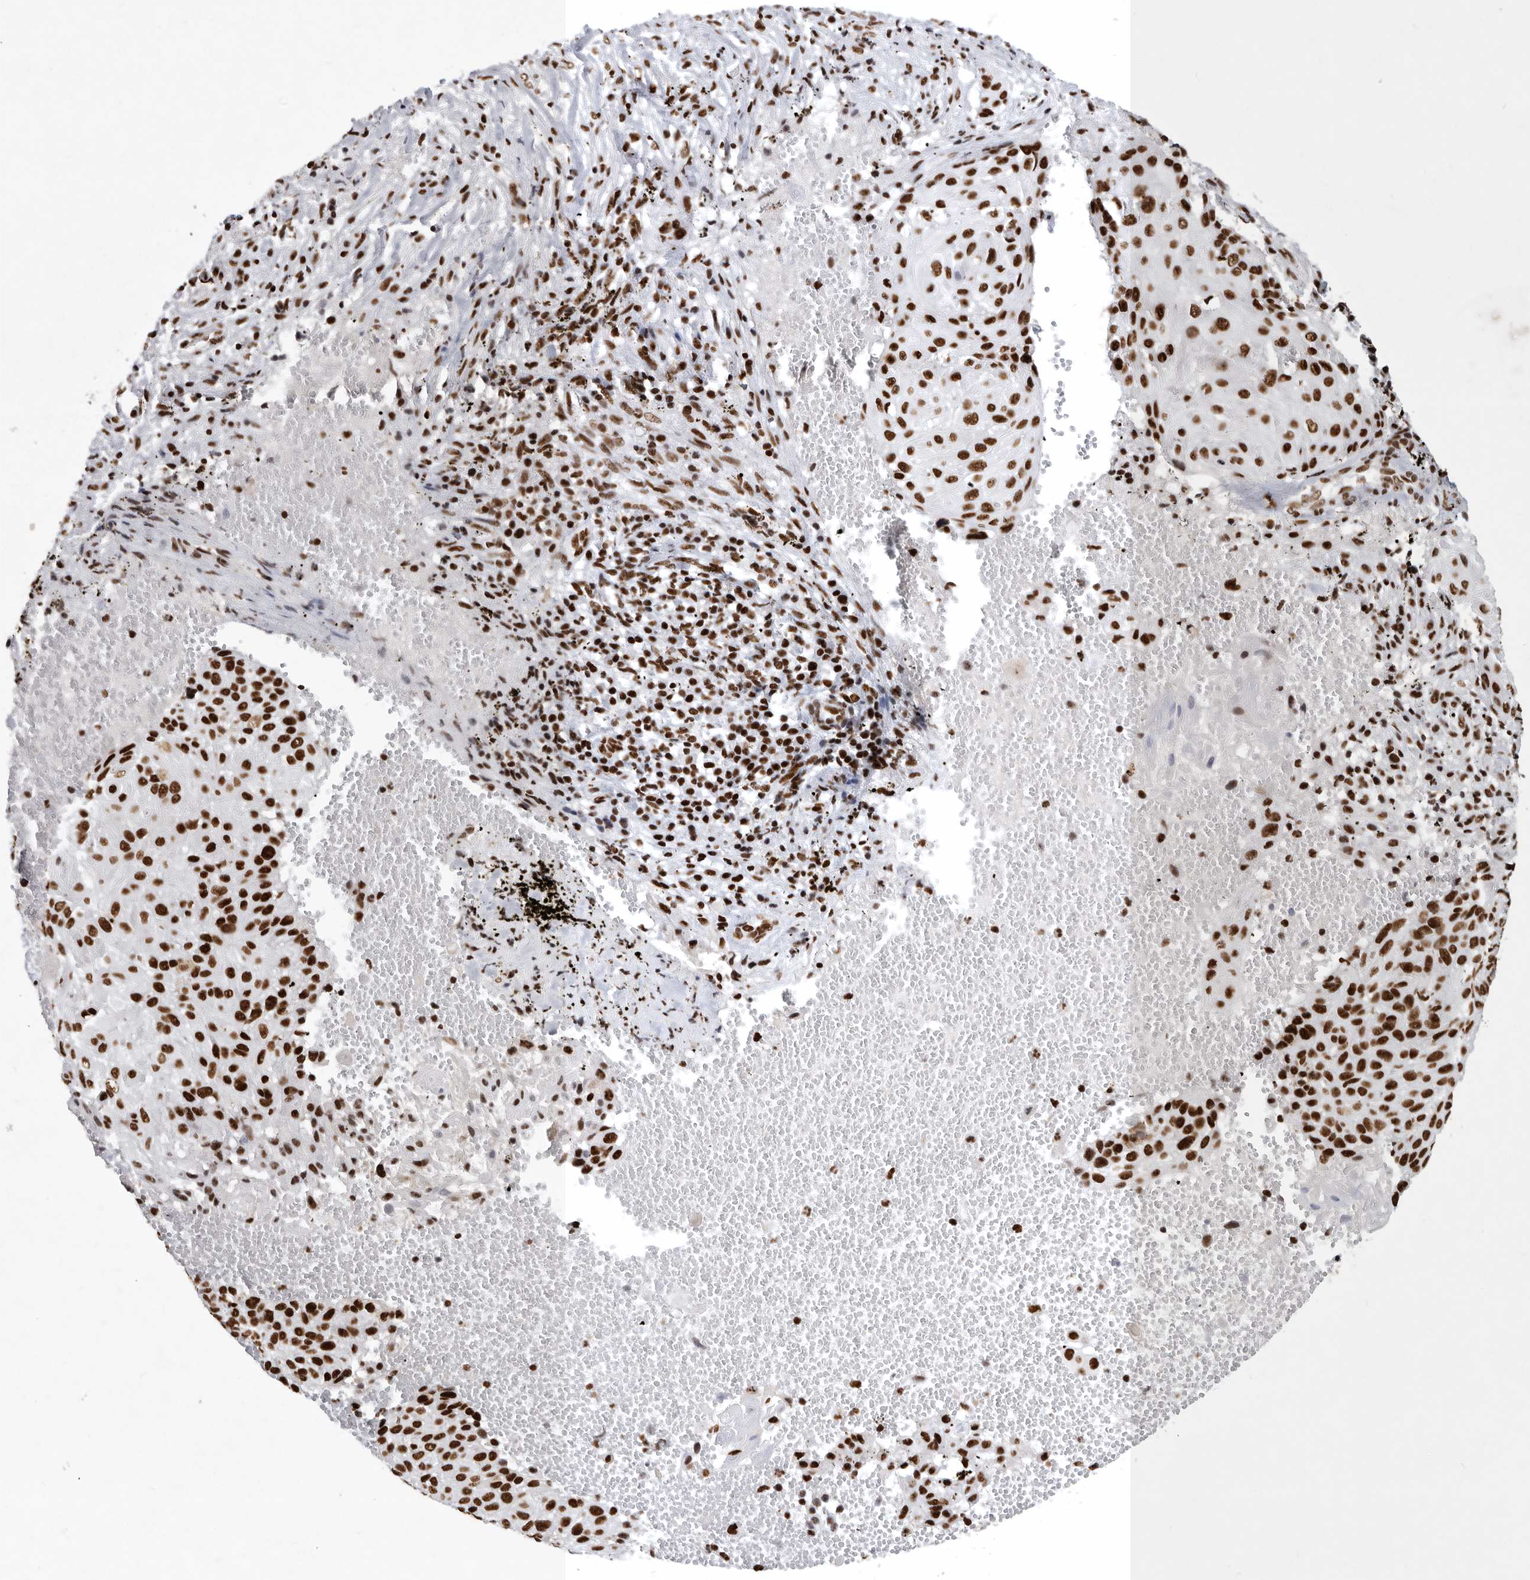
{"staining": {"intensity": "strong", "quantity": ">75%", "location": "nuclear"}, "tissue": "cervical cancer", "cell_type": "Tumor cells", "image_type": "cancer", "snomed": [{"axis": "morphology", "description": "Squamous cell carcinoma, NOS"}, {"axis": "topography", "description": "Cervix"}], "caption": "Immunohistochemical staining of human cervical cancer (squamous cell carcinoma) reveals high levels of strong nuclear protein staining in approximately >75% of tumor cells. (DAB IHC, brown staining for protein, blue staining for nuclei).", "gene": "BCLAF1", "patient": {"sex": "female", "age": 74}}